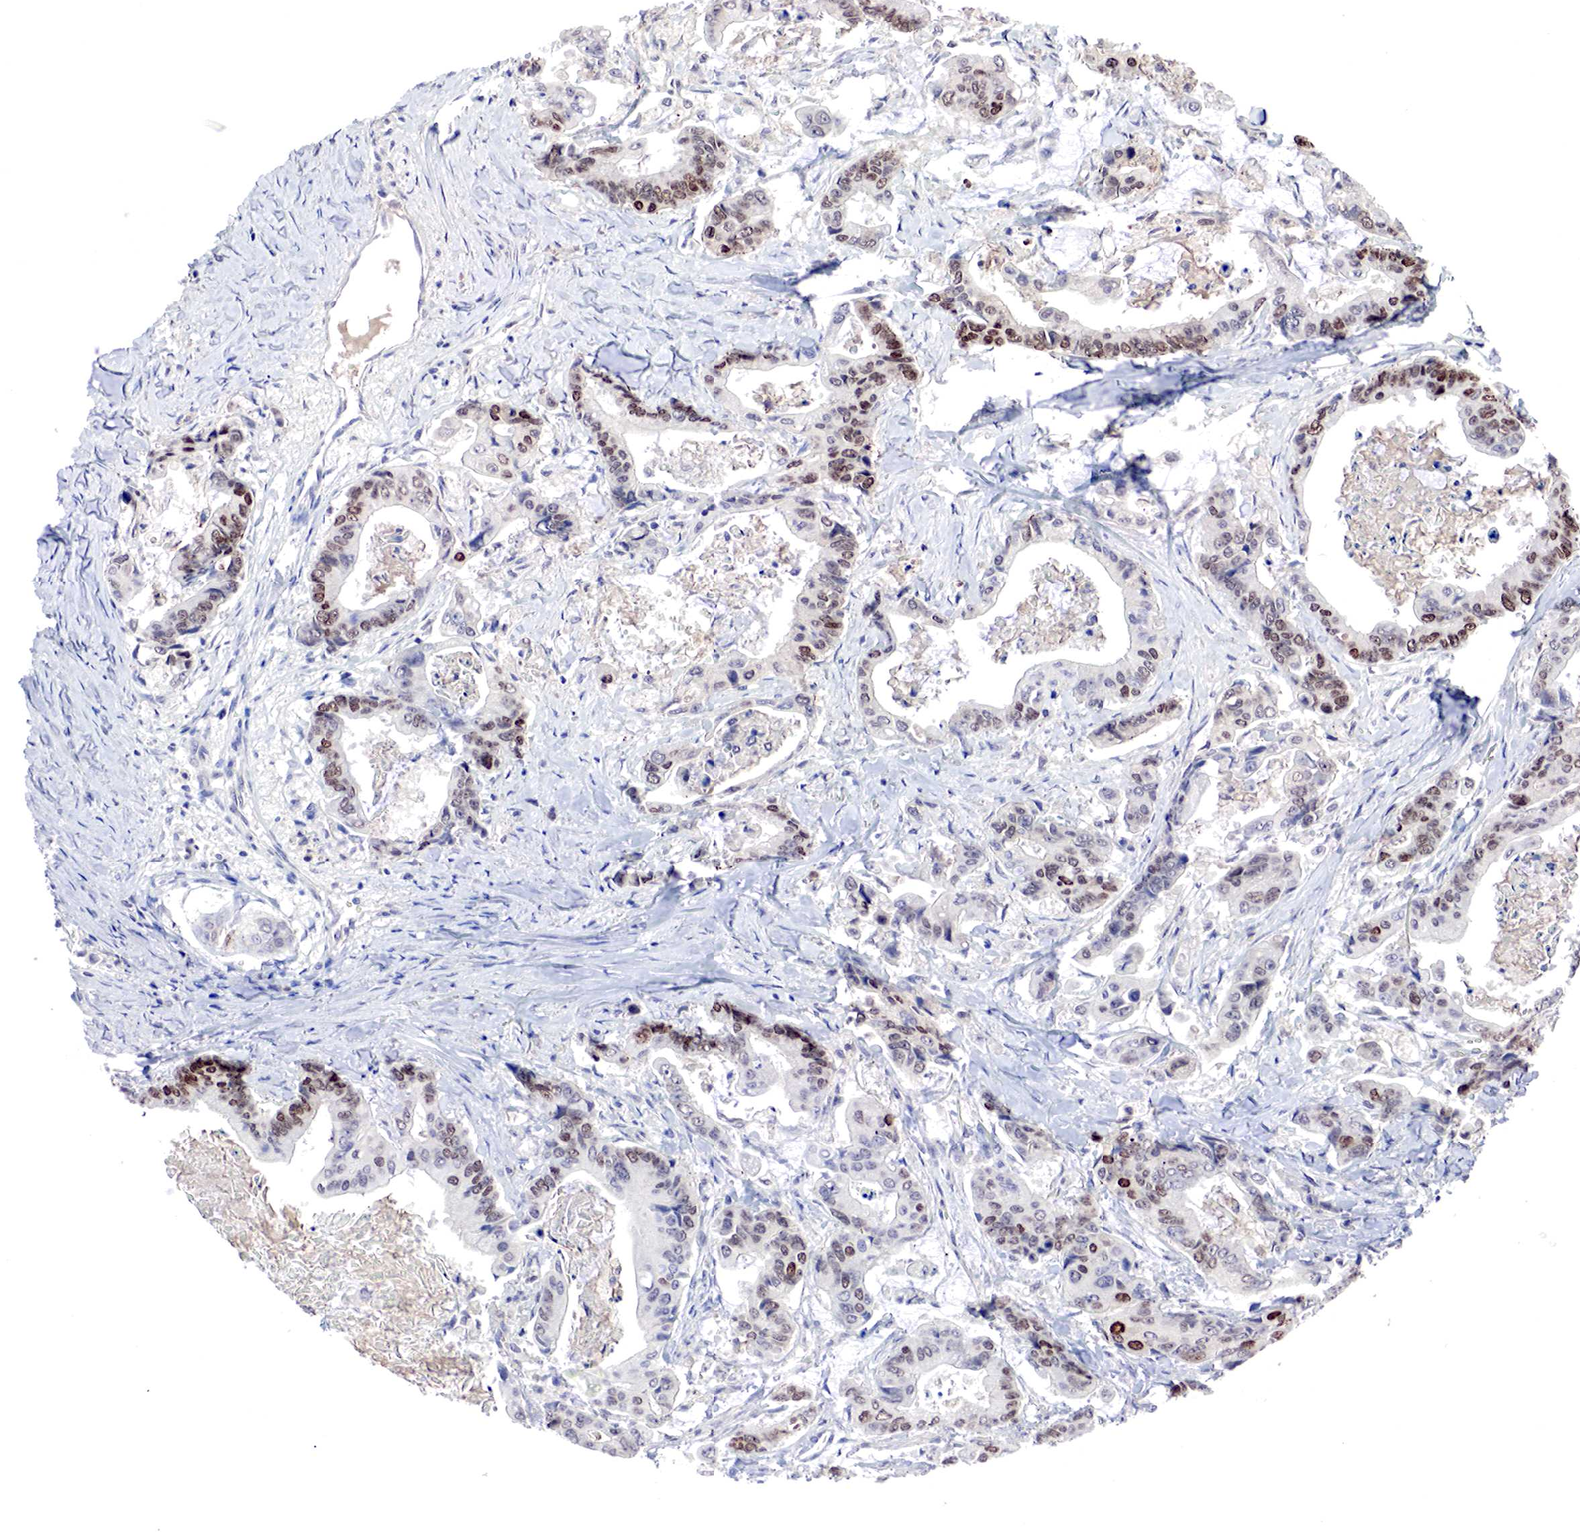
{"staining": {"intensity": "moderate", "quantity": "25%-75%", "location": "cytoplasmic/membranous,nuclear"}, "tissue": "stomach cancer", "cell_type": "Tumor cells", "image_type": "cancer", "snomed": [{"axis": "morphology", "description": "Adenocarcinoma, NOS"}, {"axis": "topography", "description": "Stomach, upper"}], "caption": "Stomach adenocarcinoma stained with a brown dye reveals moderate cytoplasmic/membranous and nuclear positive positivity in about 25%-75% of tumor cells.", "gene": "DACH2", "patient": {"sex": "male", "age": 80}}